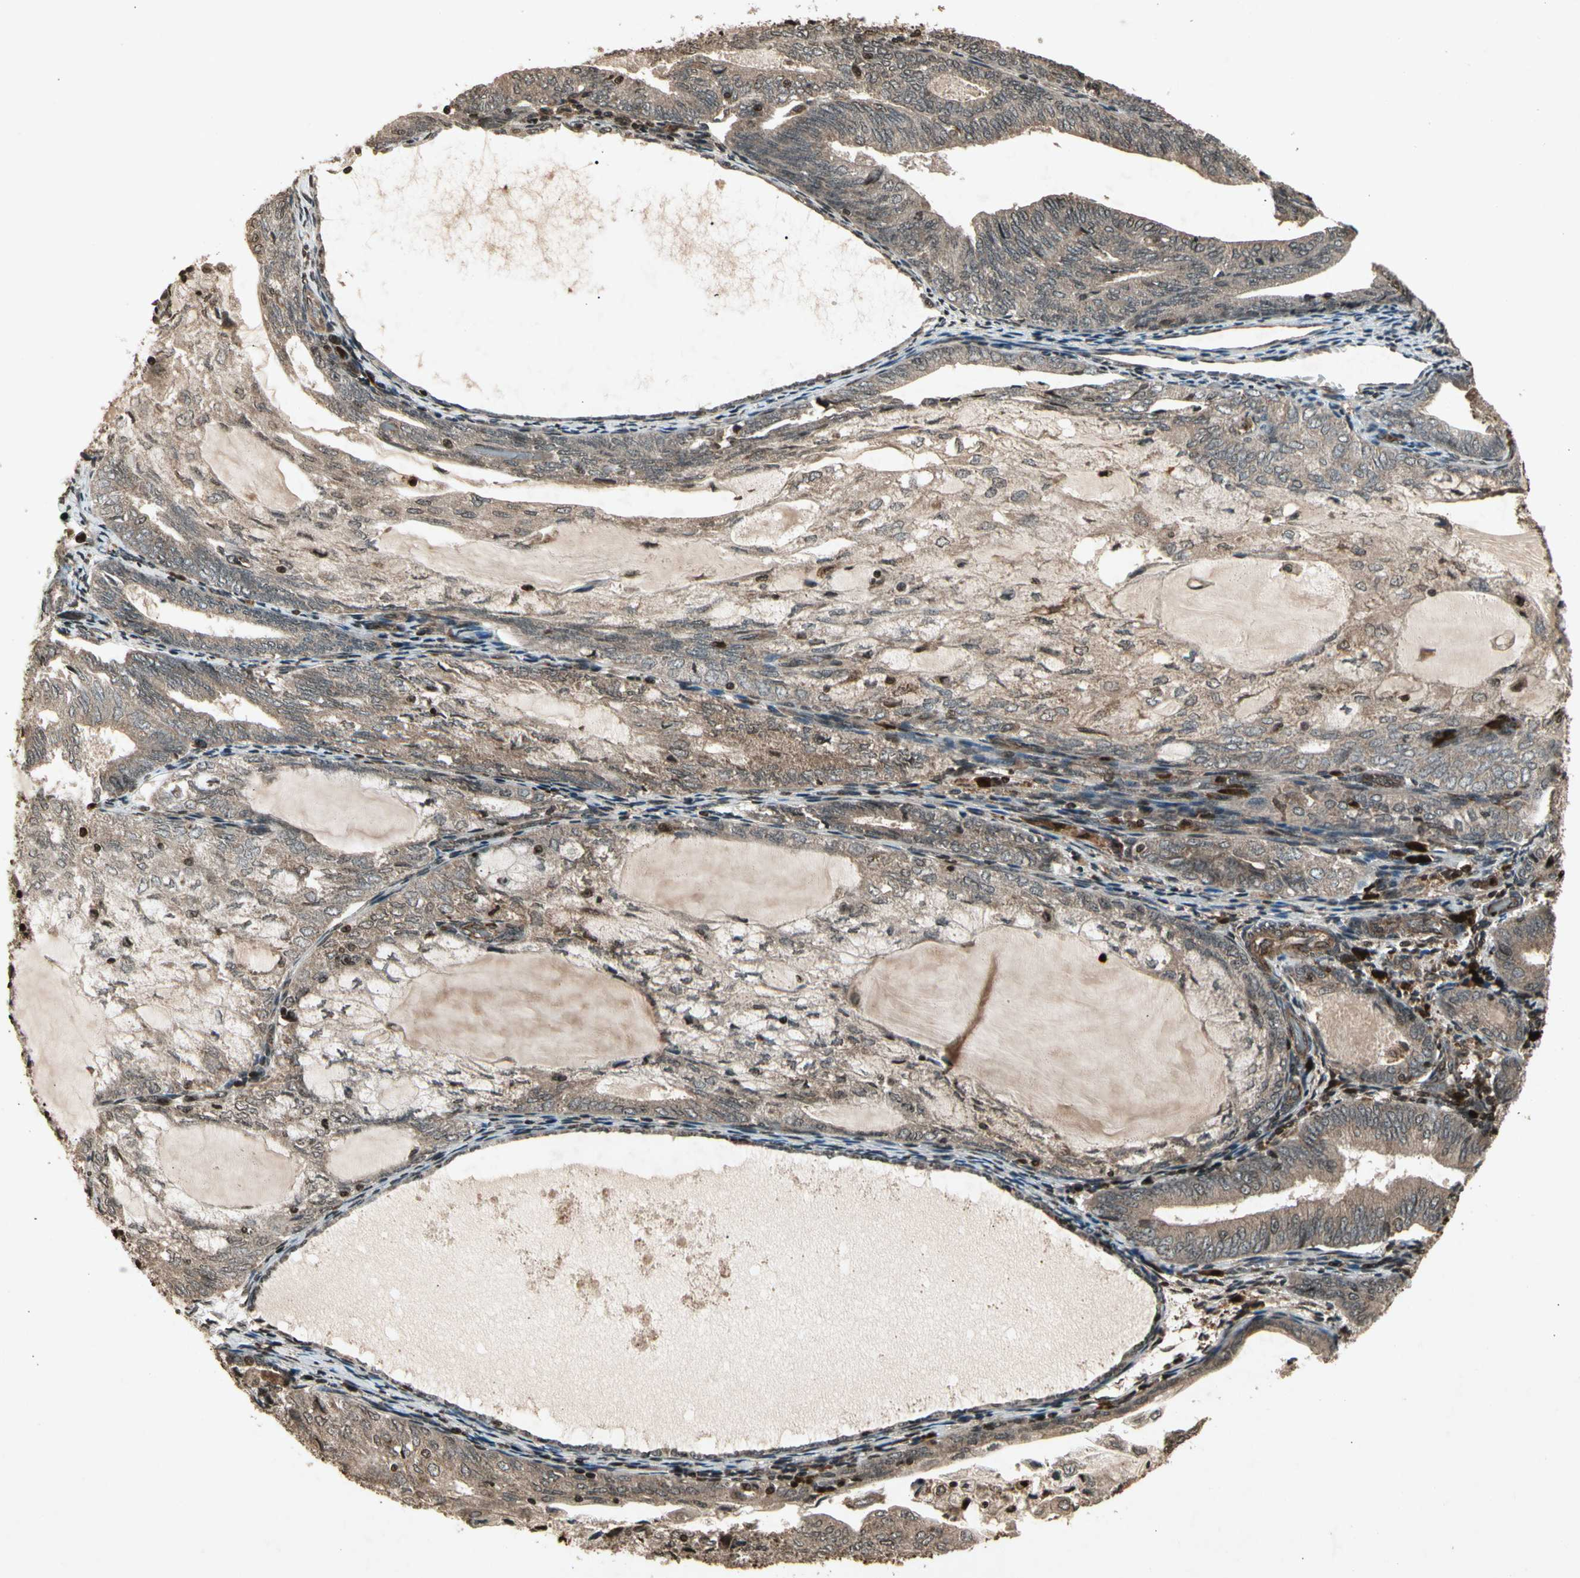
{"staining": {"intensity": "moderate", "quantity": ">75%", "location": "cytoplasmic/membranous"}, "tissue": "endometrial cancer", "cell_type": "Tumor cells", "image_type": "cancer", "snomed": [{"axis": "morphology", "description": "Adenocarcinoma, NOS"}, {"axis": "topography", "description": "Endometrium"}], "caption": "Human endometrial adenocarcinoma stained with a brown dye shows moderate cytoplasmic/membranous positive expression in about >75% of tumor cells.", "gene": "GLRX", "patient": {"sex": "female", "age": 81}}